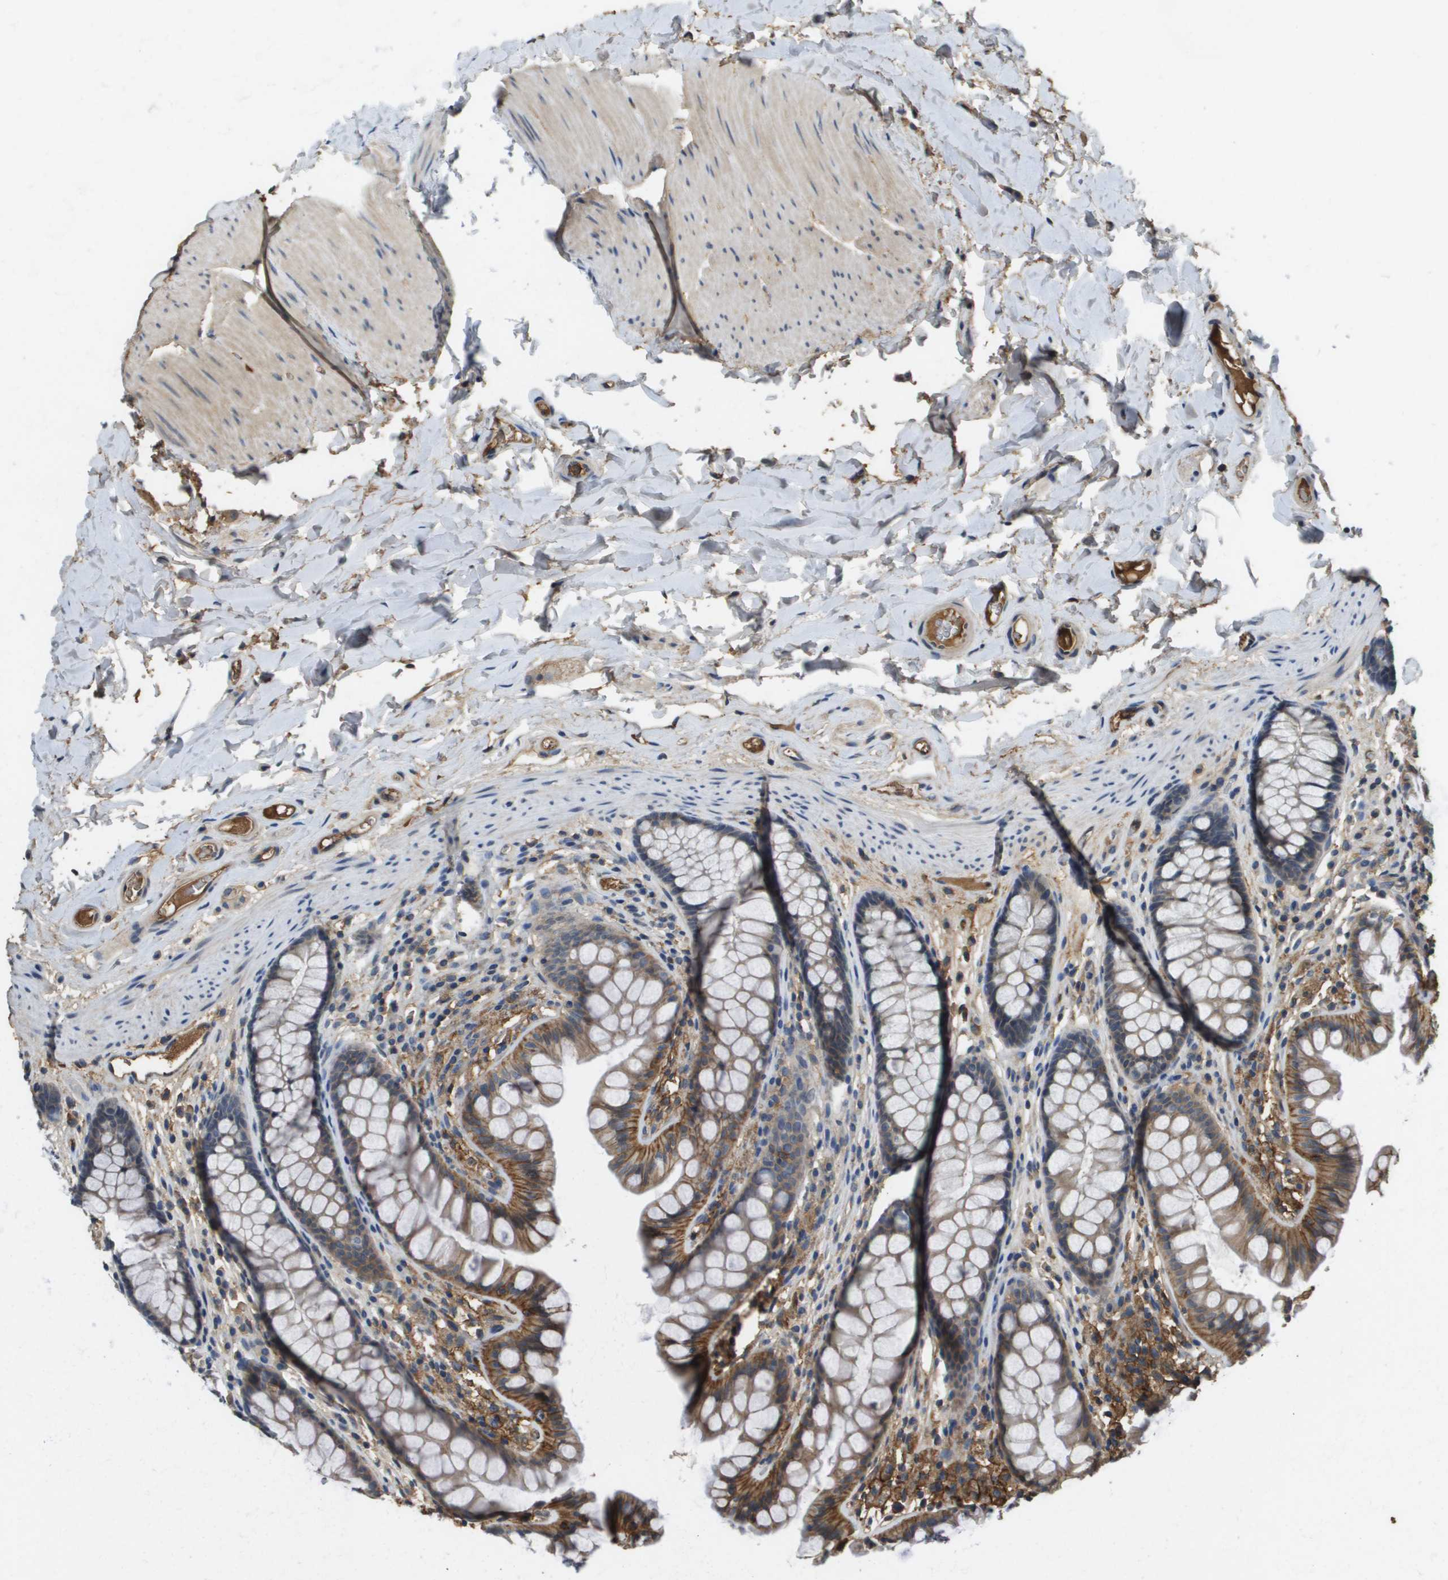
{"staining": {"intensity": "moderate", "quantity": ">75%", "location": "cytoplasmic/membranous"}, "tissue": "colon", "cell_type": "Endothelial cells", "image_type": "normal", "snomed": [{"axis": "morphology", "description": "Normal tissue, NOS"}, {"axis": "topography", "description": "Colon"}], "caption": "IHC (DAB (3,3'-diaminobenzidine)) staining of unremarkable human colon reveals moderate cytoplasmic/membranous protein expression in about >75% of endothelial cells.", "gene": "SLC16A3", "patient": {"sex": "female", "age": 55}}